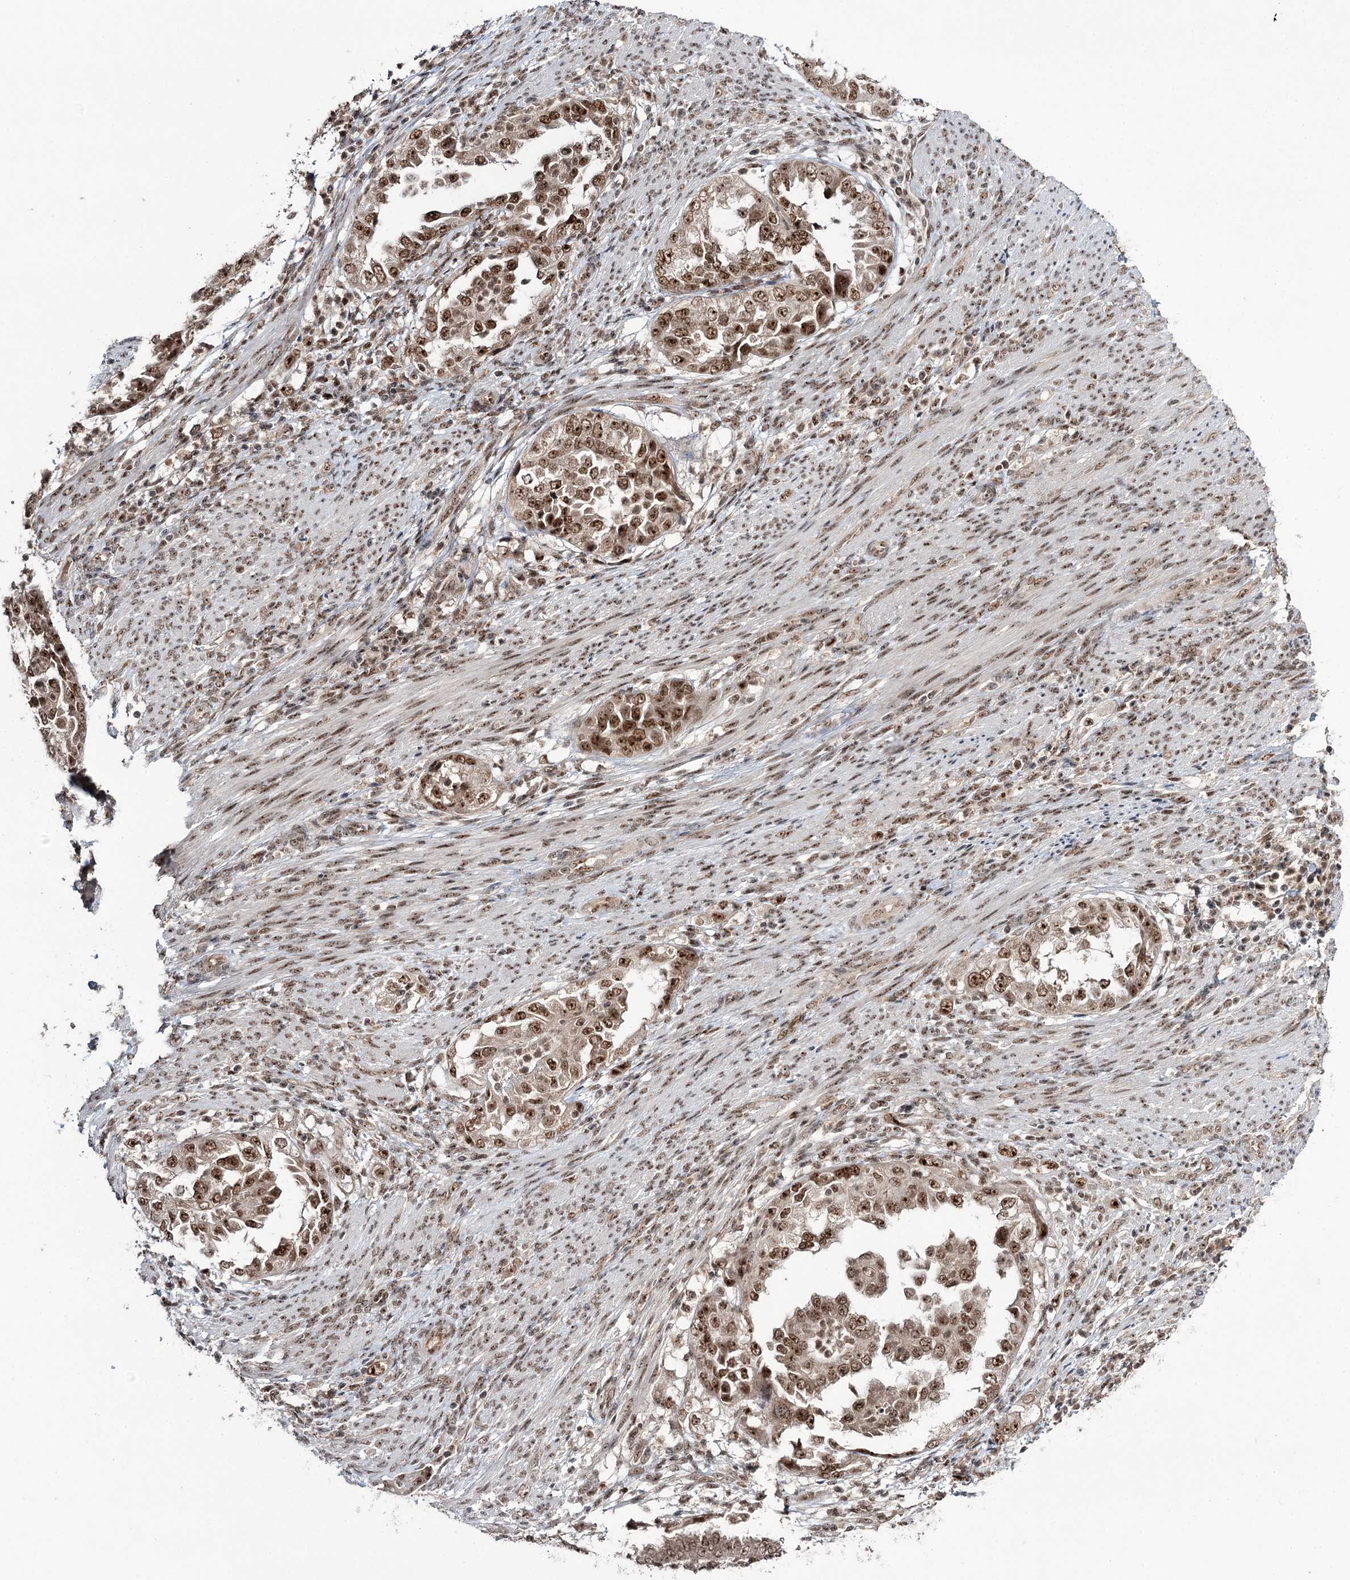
{"staining": {"intensity": "moderate", "quantity": ">75%", "location": "nuclear"}, "tissue": "endometrial cancer", "cell_type": "Tumor cells", "image_type": "cancer", "snomed": [{"axis": "morphology", "description": "Adenocarcinoma, NOS"}, {"axis": "topography", "description": "Endometrium"}], "caption": "This is a histology image of immunohistochemistry (IHC) staining of endometrial cancer, which shows moderate staining in the nuclear of tumor cells.", "gene": "ERCC3", "patient": {"sex": "female", "age": 85}}